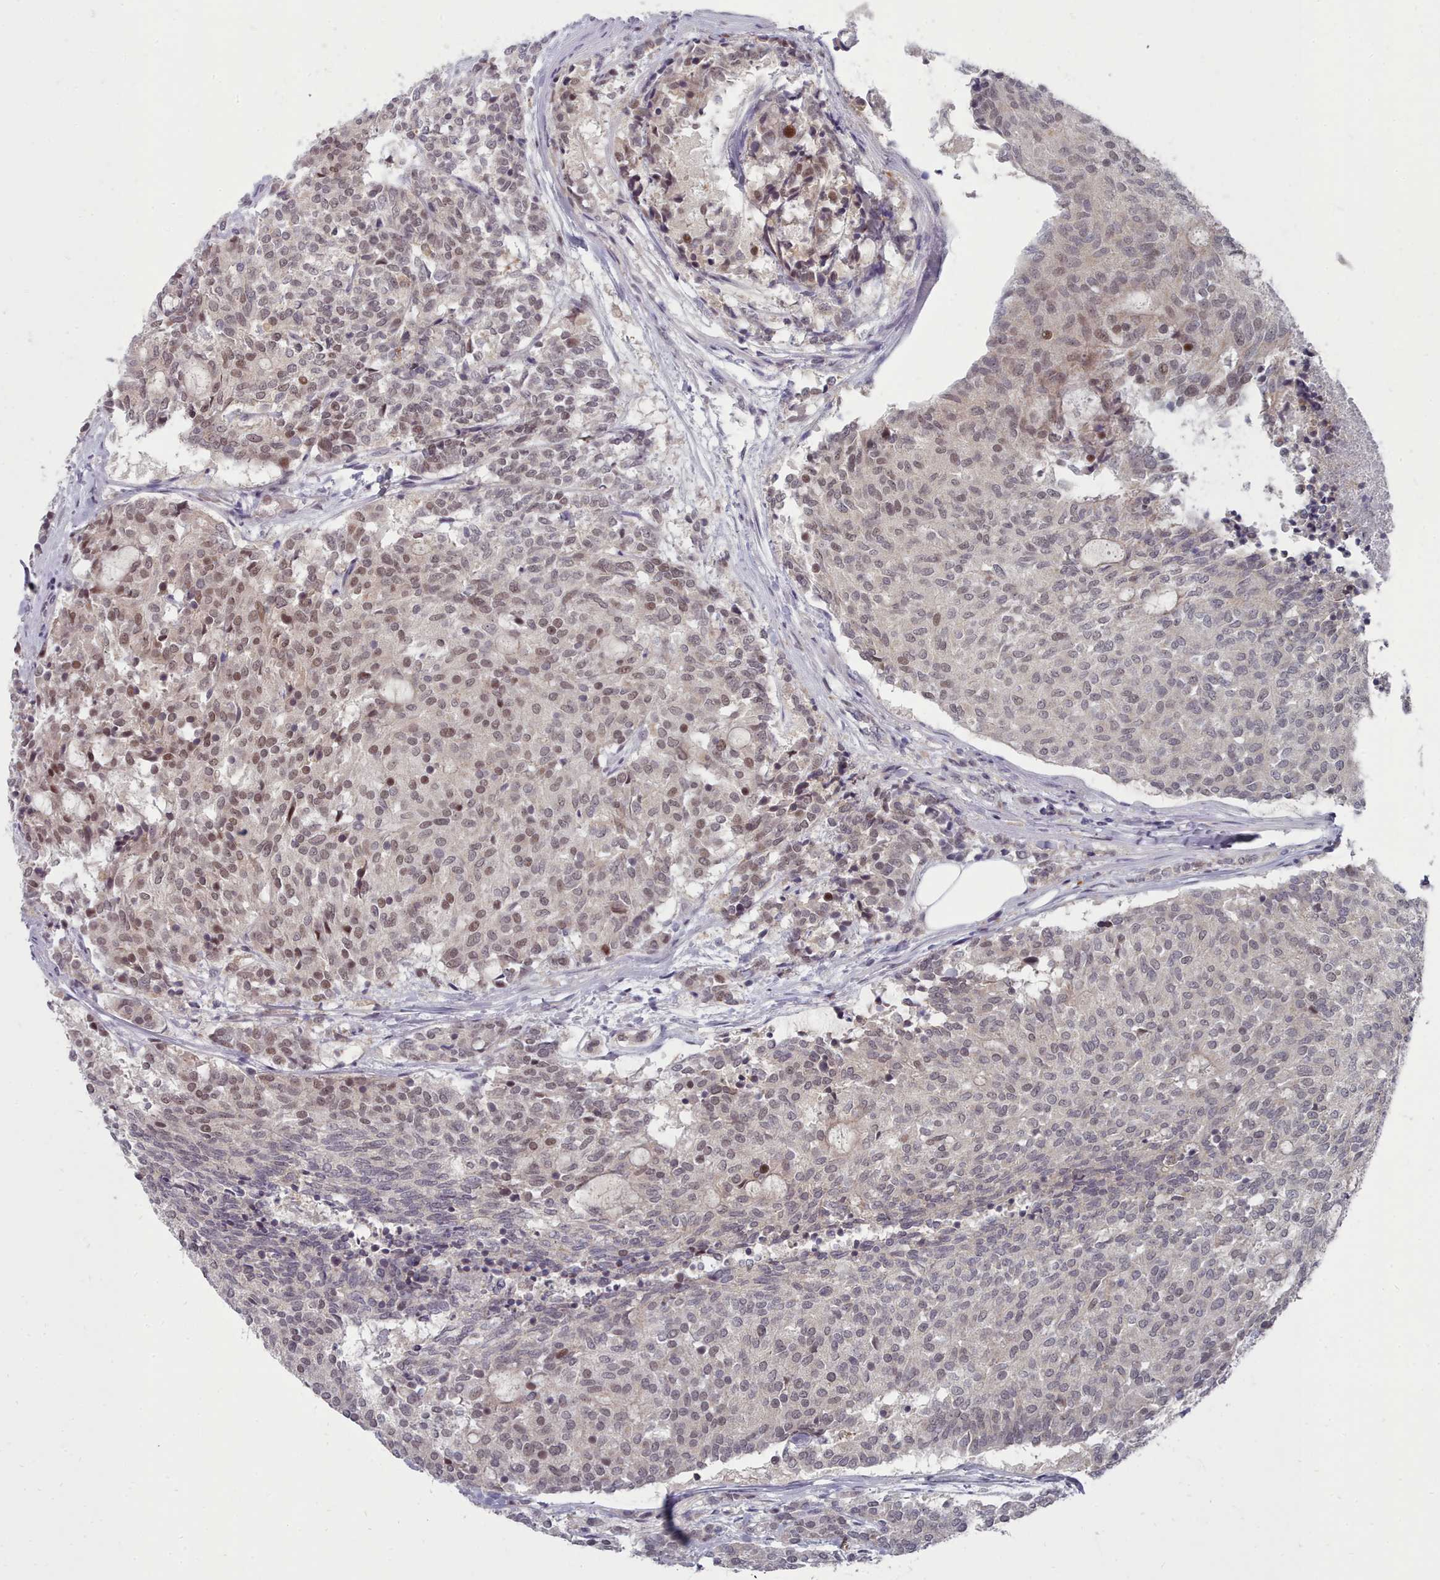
{"staining": {"intensity": "moderate", "quantity": "25%-75%", "location": "nuclear"}, "tissue": "carcinoid", "cell_type": "Tumor cells", "image_type": "cancer", "snomed": [{"axis": "morphology", "description": "Carcinoid, malignant, NOS"}, {"axis": "topography", "description": "Pancreas"}], "caption": "Malignant carcinoid was stained to show a protein in brown. There is medium levels of moderate nuclear staining in about 25%-75% of tumor cells.", "gene": "GINS1", "patient": {"sex": "female", "age": 54}}